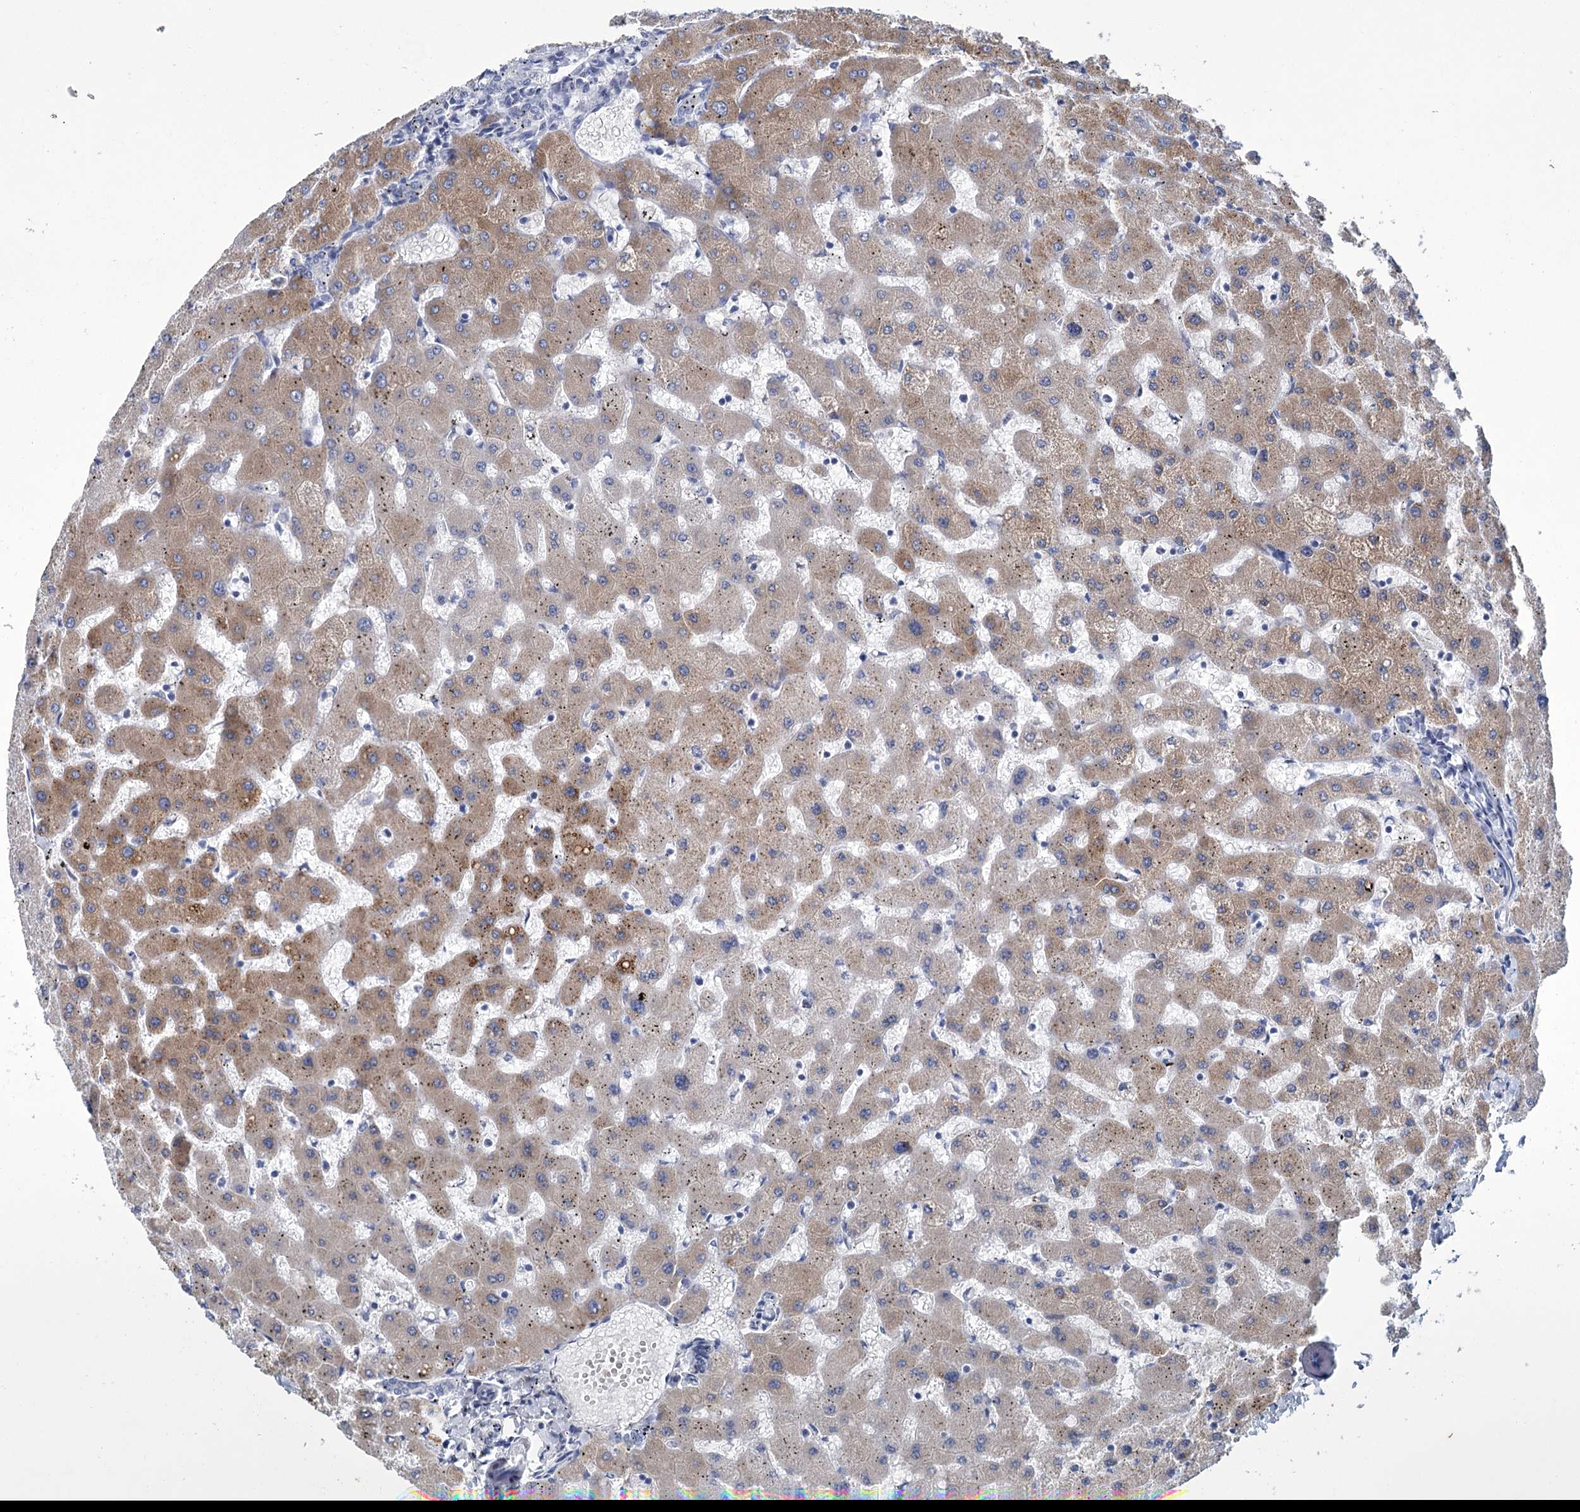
{"staining": {"intensity": "negative", "quantity": "none", "location": "none"}, "tissue": "liver", "cell_type": "Cholangiocytes", "image_type": "normal", "snomed": [{"axis": "morphology", "description": "Normal tissue, NOS"}, {"axis": "topography", "description": "Liver"}], "caption": "The immunohistochemistry micrograph has no significant positivity in cholangiocytes of liver.", "gene": "METTL7B", "patient": {"sex": "female", "age": 63}}